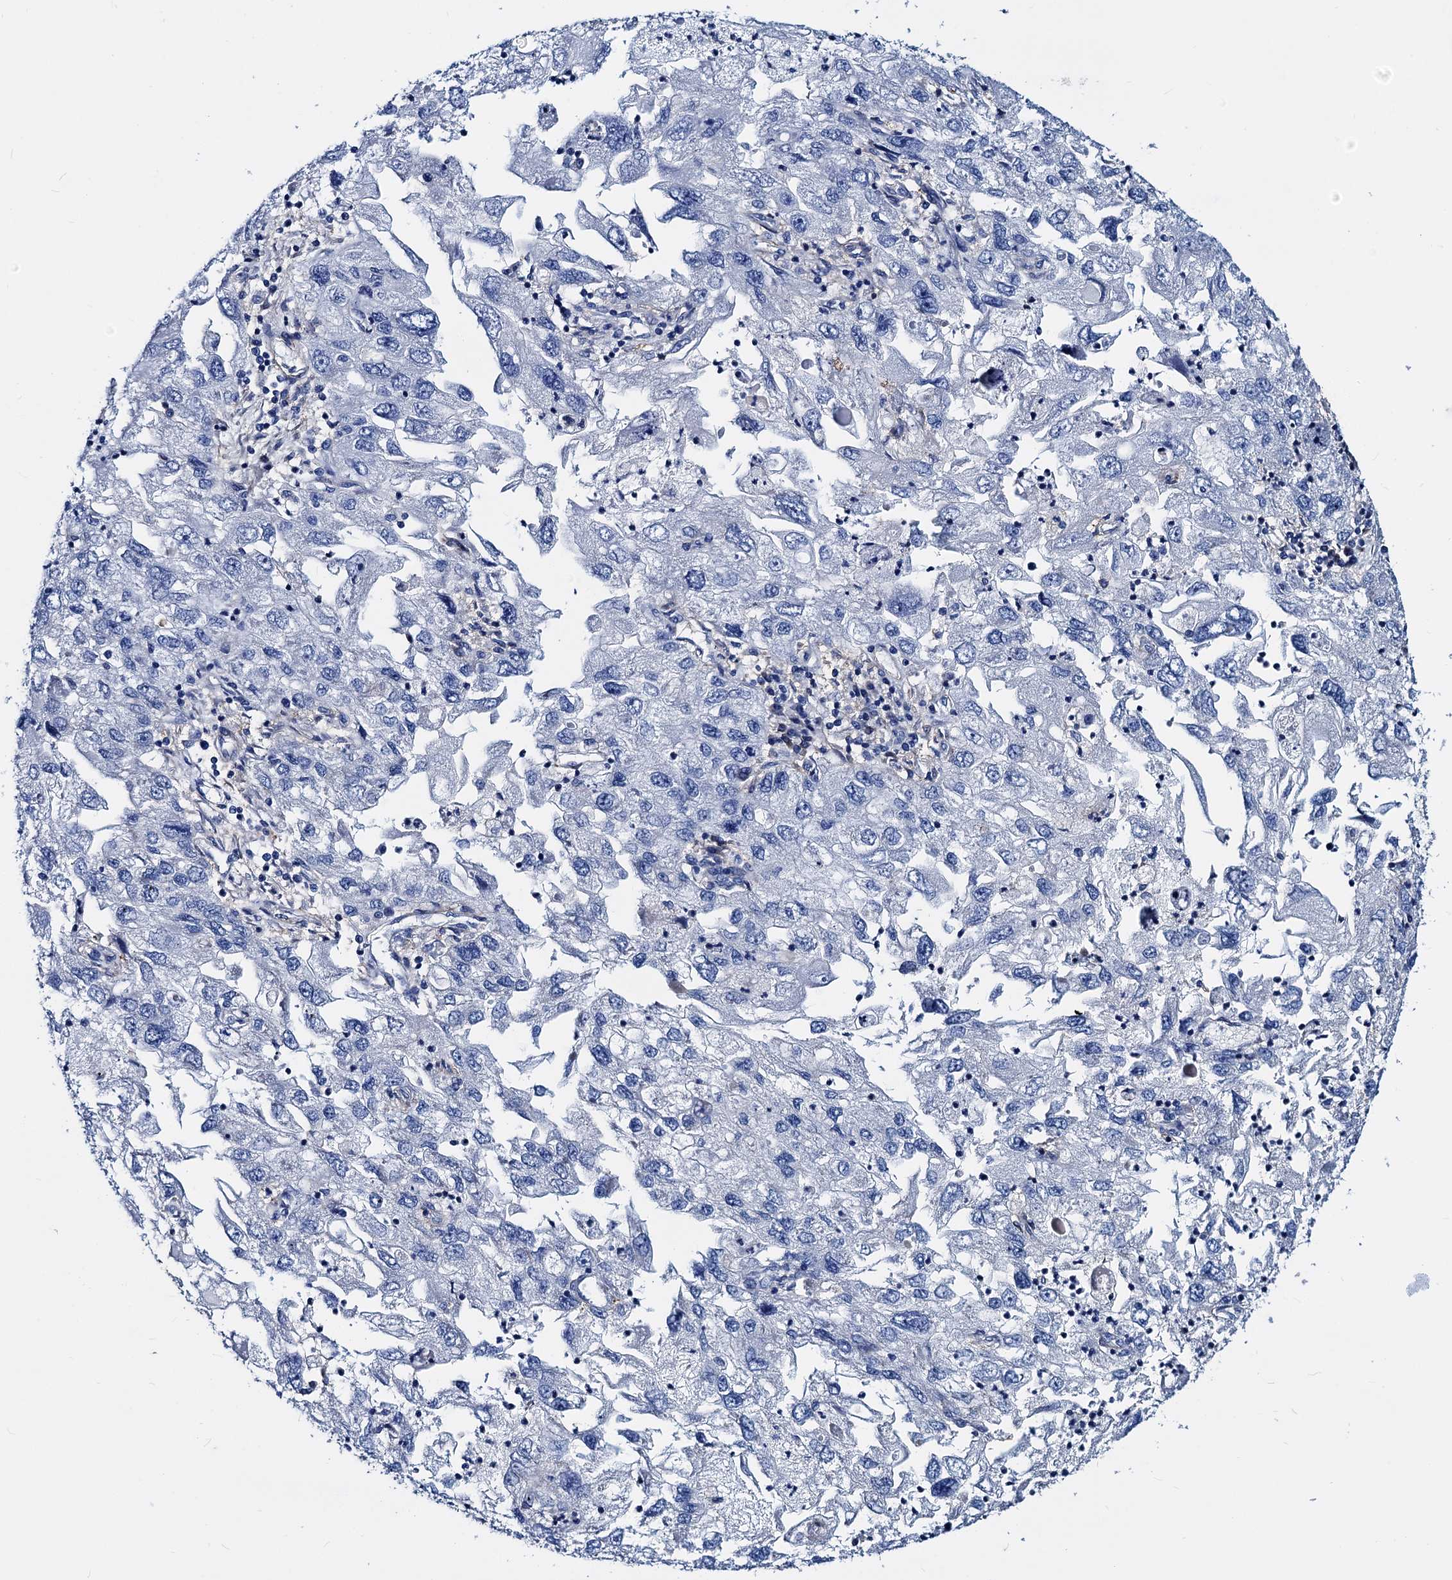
{"staining": {"intensity": "negative", "quantity": "none", "location": "none"}, "tissue": "endometrial cancer", "cell_type": "Tumor cells", "image_type": "cancer", "snomed": [{"axis": "morphology", "description": "Adenocarcinoma, NOS"}, {"axis": "topography", "description": "Endometrium"}], "caption": "Image shows no significant protein staining in tumor cells of endometrial cancer (adenocarcinoma). (Brightfield microscopy of DAB immunohistochemistry at high magnification).", "gene": "GCOM1", "patient": {"sex": "female", "age": 49}}